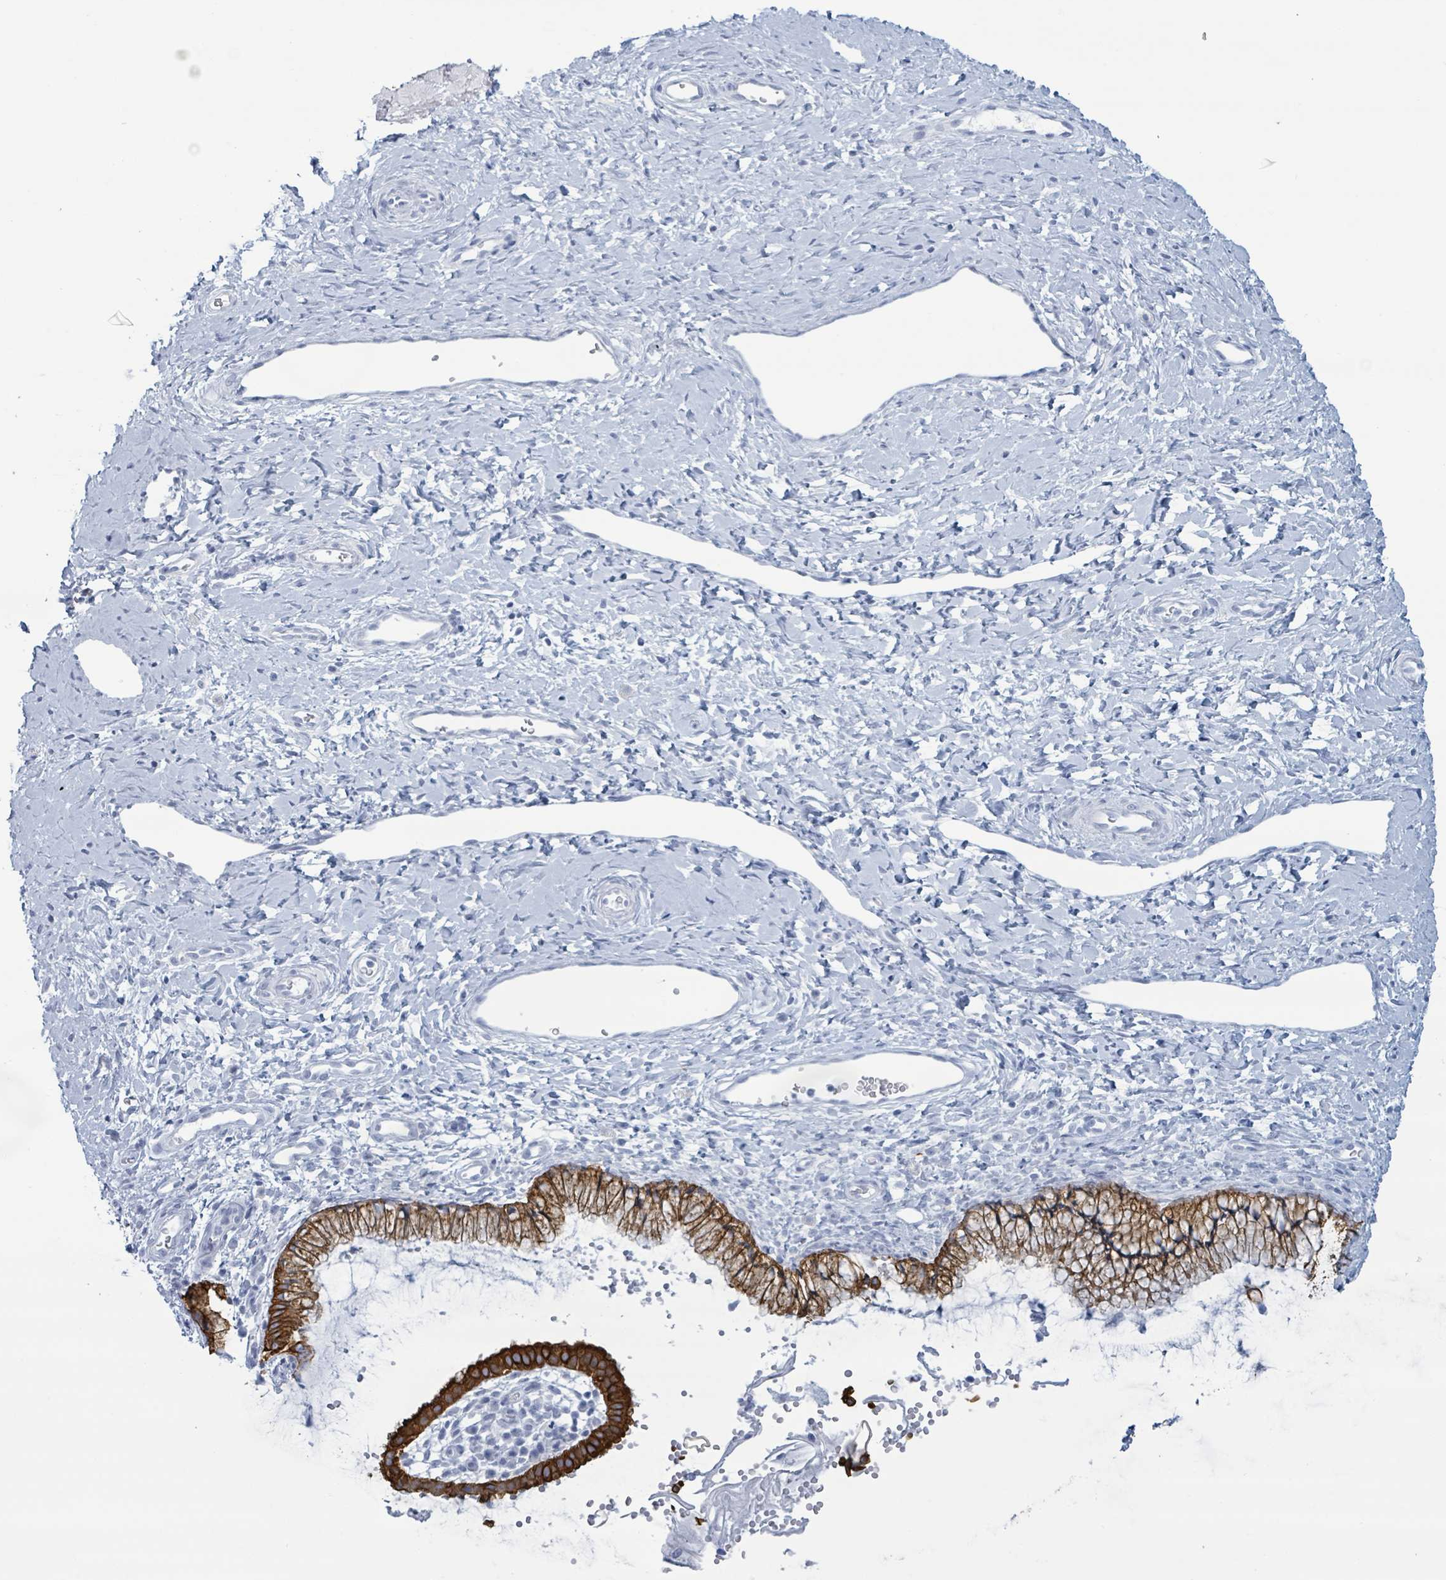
{"staining": {"intensity": "strong", "quantity": ">75%", "location": "cytoplasmic/membranous"}, "tissue": "cervix", "cell_type": "Glandular cells", "image_type": "normal", "snomed": [{"axis": "morphology", "description": "Normal tissue, NOS"}, {"axis": "topography", "description": "Cervix"}], "caption": "Glandular cells demonstrate strong cytoplasmic/membranous staining in about >75% of cells in benign cervix.", "gene": "KRT8", "patient": {"sex": "female", "age": 36}}